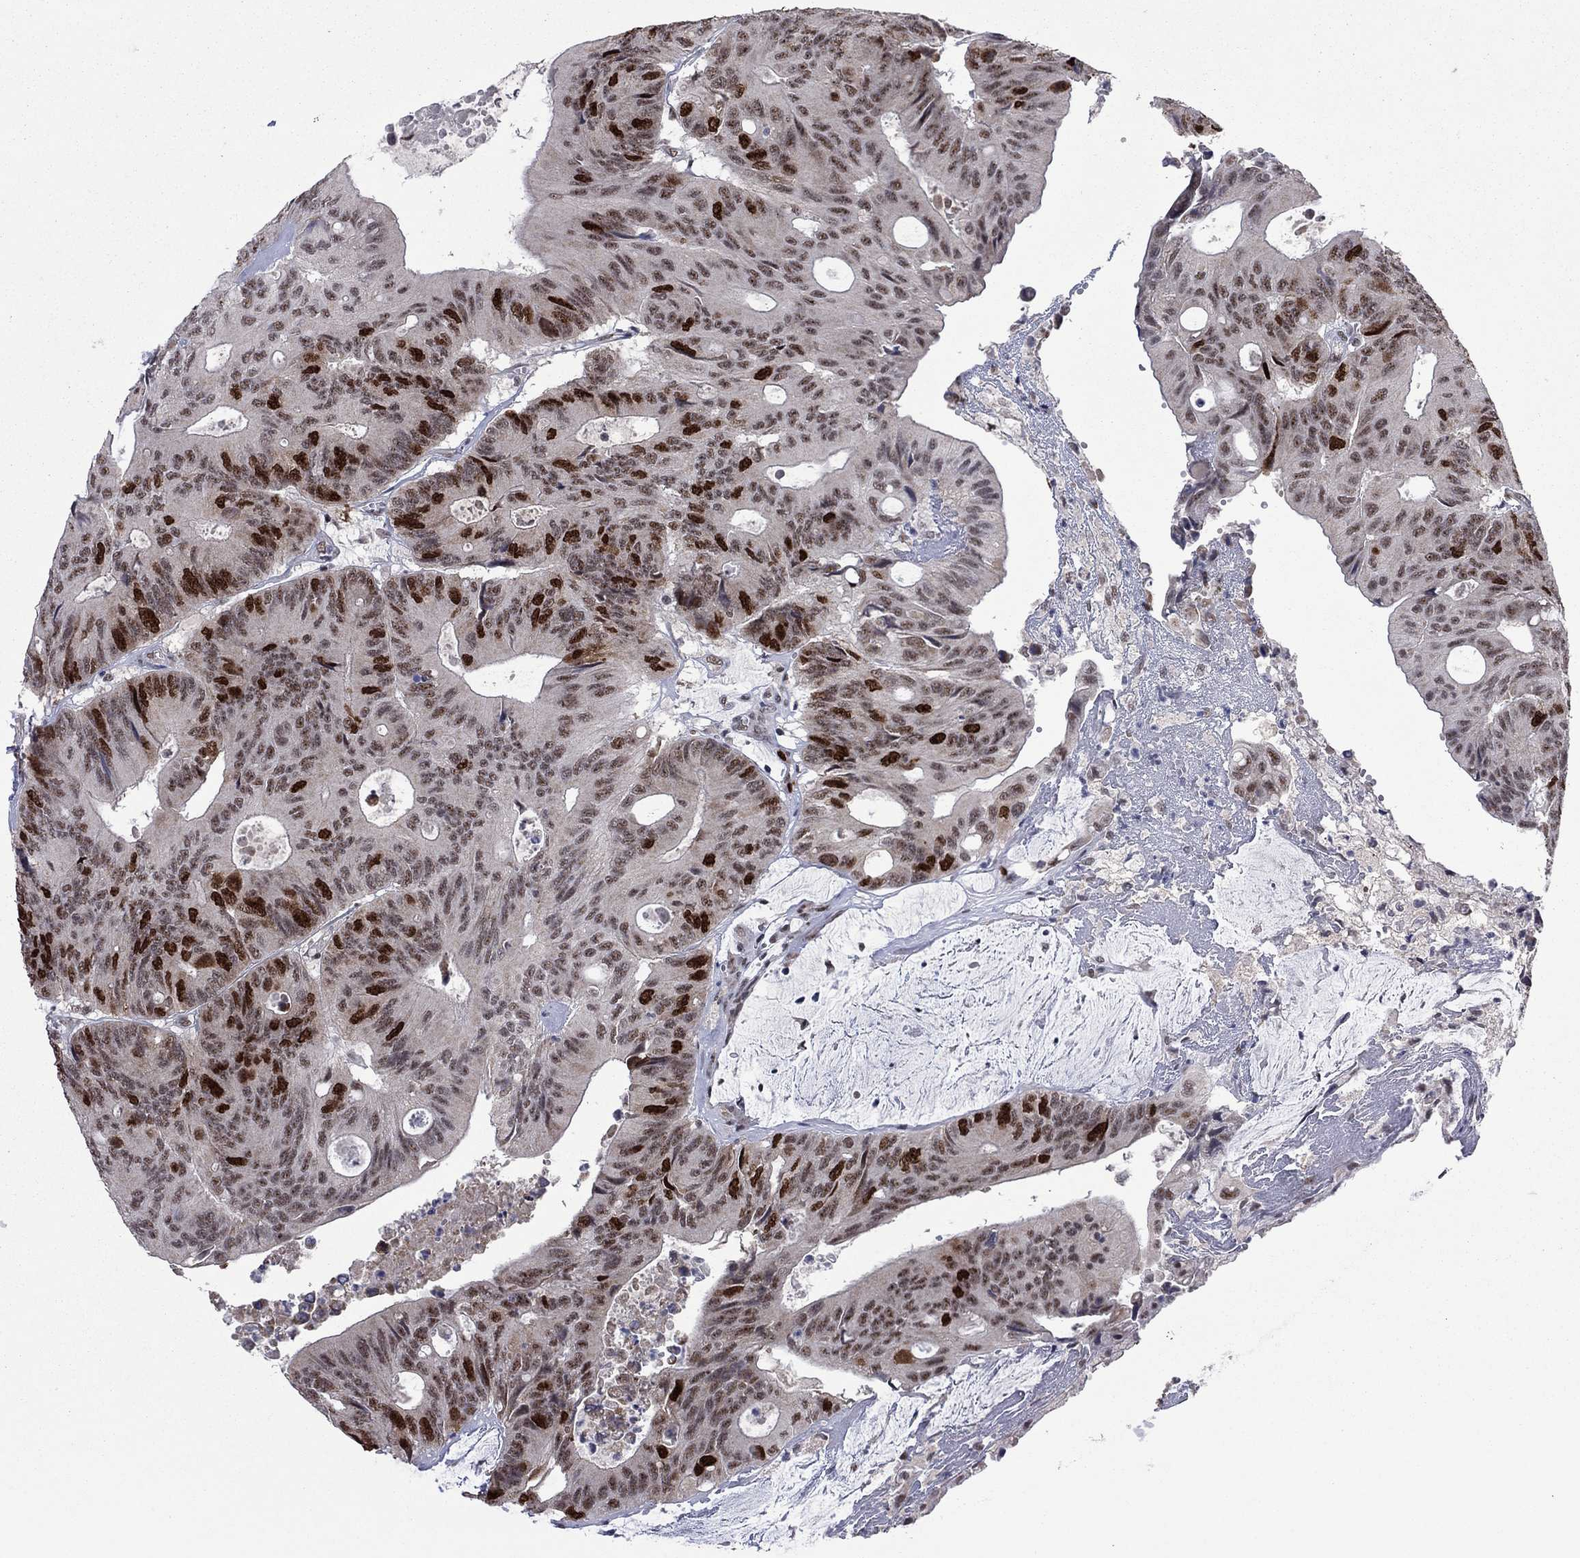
{"staining": {"intensity": "strong", "quantity": "<25%", "location": "nuclear"}, "tissue": "colorectal cancer", "cell_type": "Tumor cells", "image_type": "cancer", "snomed": [{"axis": "morphology", "description": "Normal tissue, NOS"}, {"axis": "morphology", "description": "Adenocarcinoma, NOS"}, {"axis": "topography", "description": "Colon"}], "caption": "Immunohistochemistry image of neoplastic tissue: human colorectal adenocarcinoma stained using IHC exhibits medium levels of strong protein expression localized specifically in the nuclear of tumor cells, appearing as a nuclear brown color.", "gene": "CDCA5", "patient": {"sex": "male", "age": 65}}